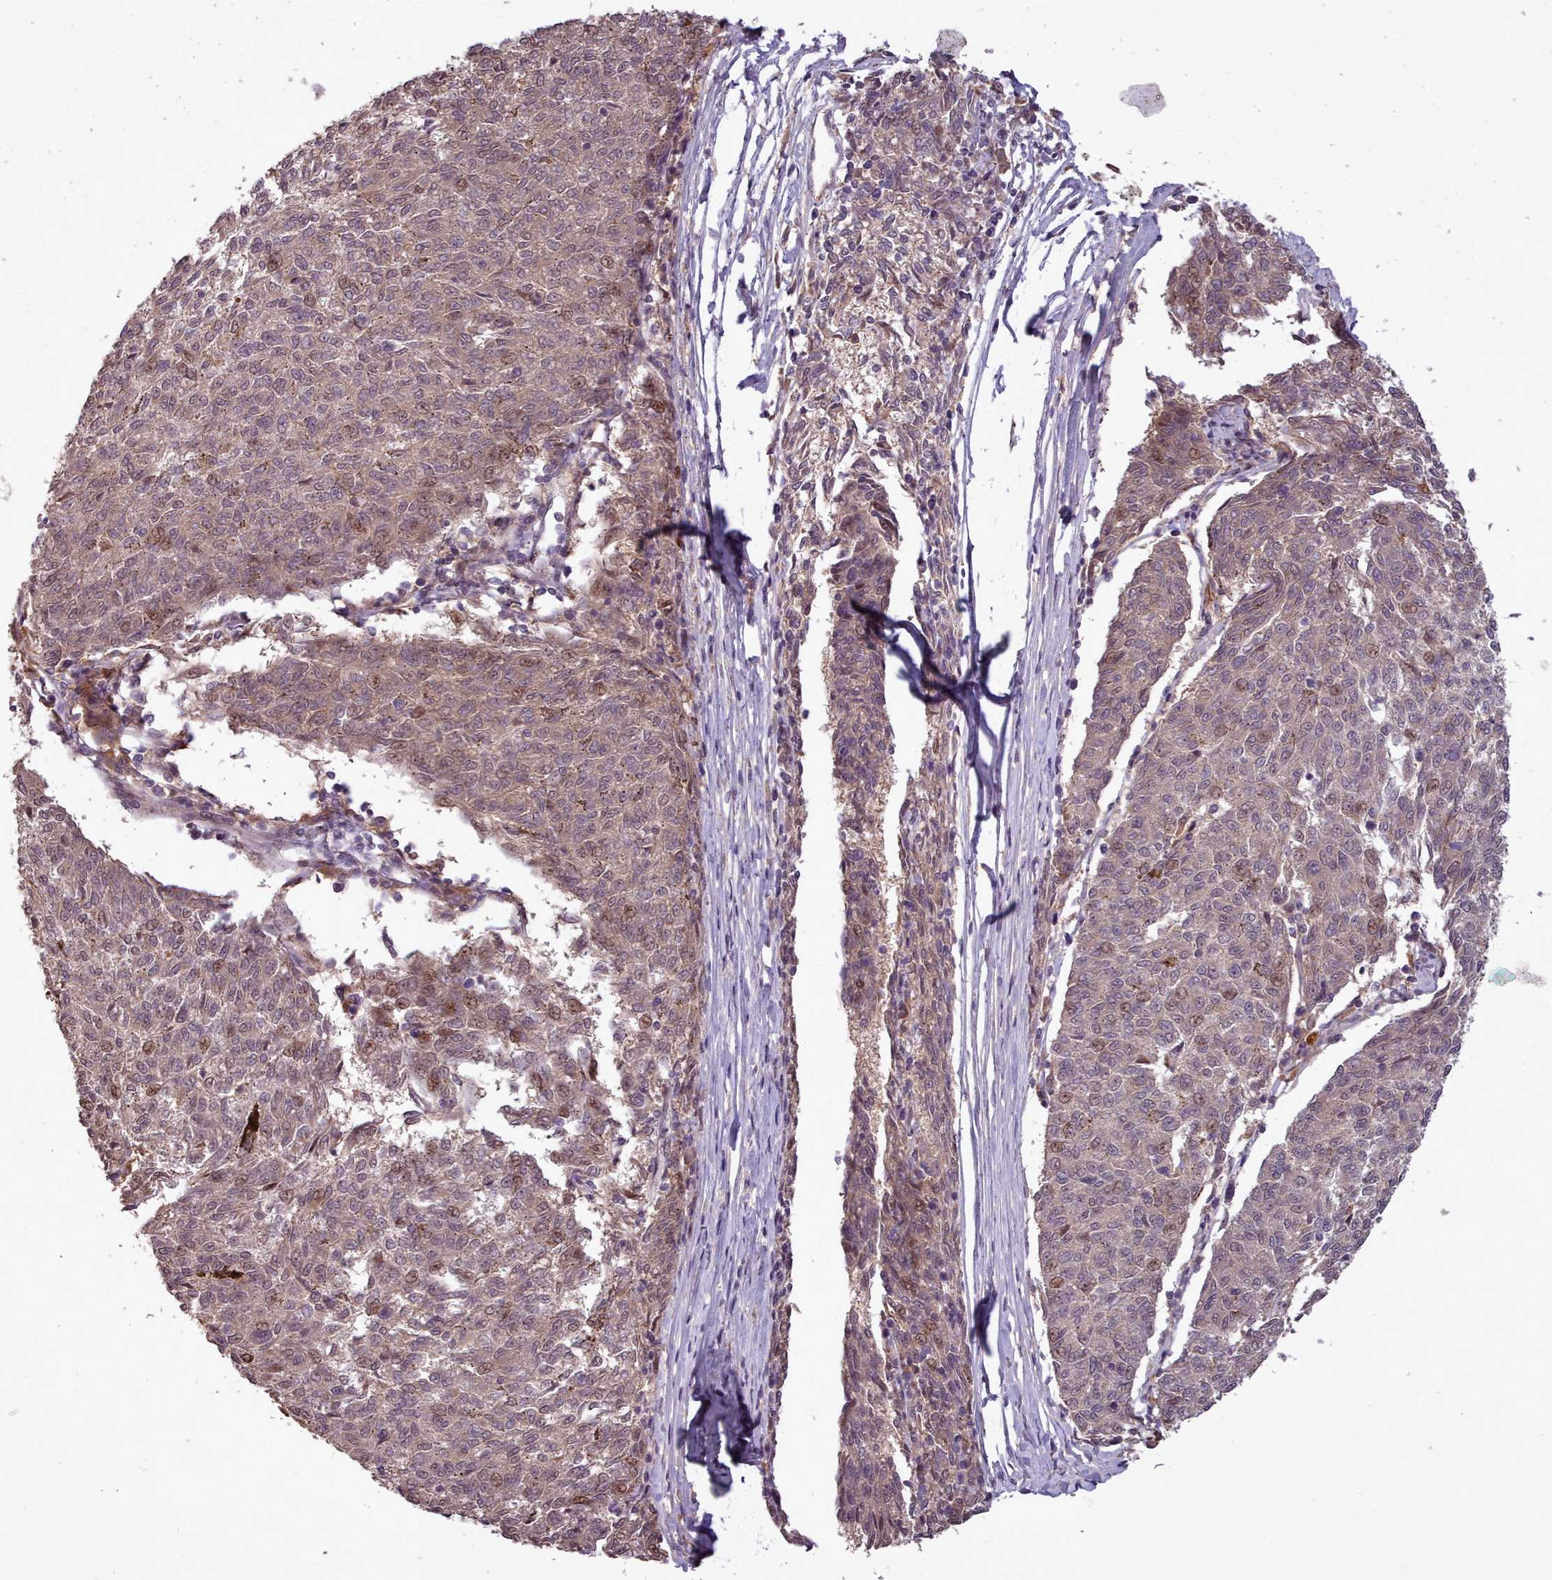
{"staining": {"intensity": "moderate", "quantity": "<25%", "location": "nuclear"}, "tissue": "melanoma", "cell_type": "Tumor cells", "image_type": "cancer", "snomed": [{"axis": "morphology", "description": "Malignant melanoma, NOS"}, {"axis": "topography", "description": "Skin"}], "caption": "Tumor cells reveal low levels of moderate nuclear expression in about <25% of cells in human malignant melanoma.", "gene": "CDC6", "patient": {"sex": "female", "age": 72}}